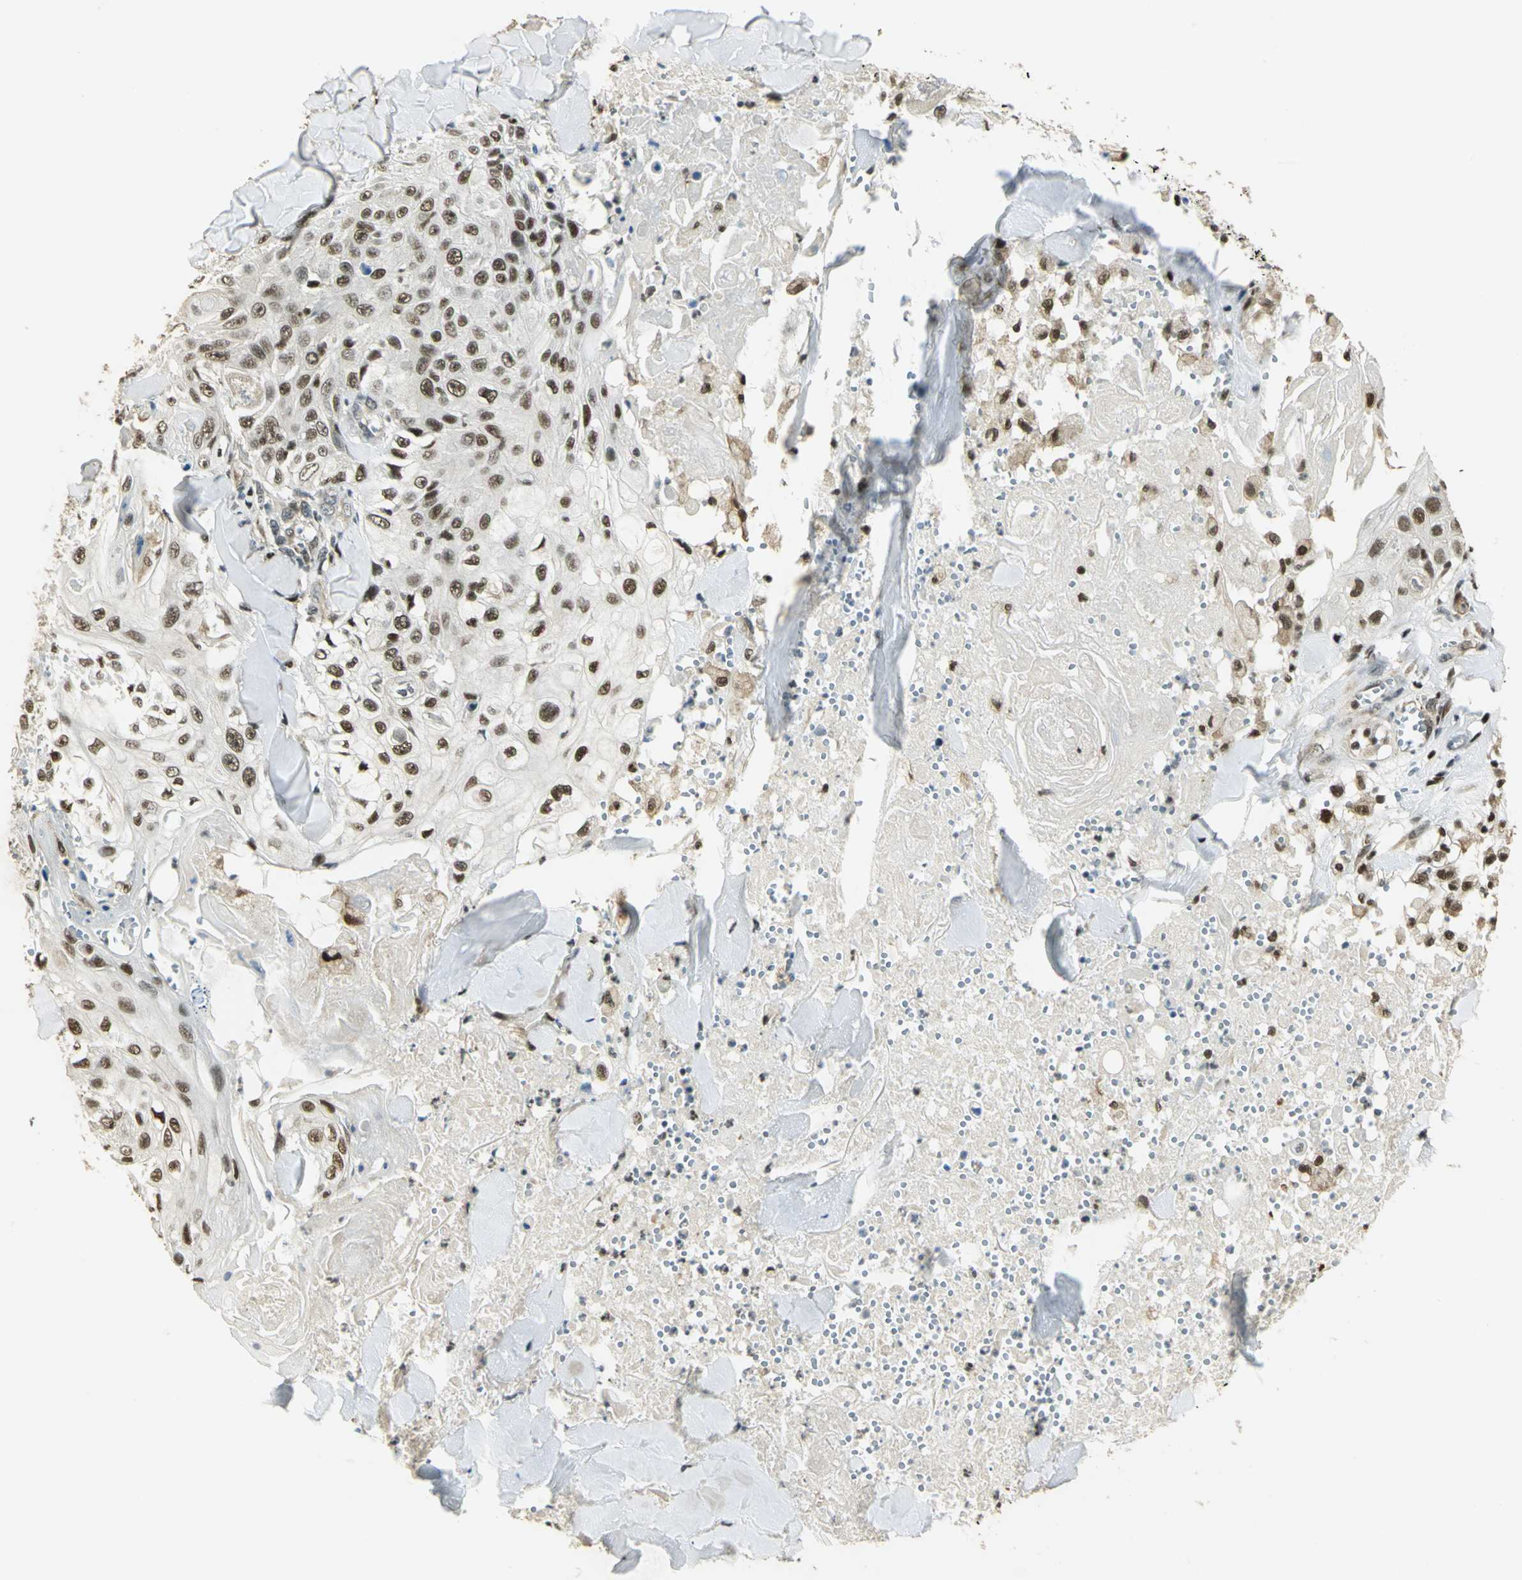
{"staining": {"intensity": "moderate", "quantity": ">75%", "location": "nuclear"}, "tissue": "skin cancer", "cell_type": "Tumor cells", "image_type": "cancer", "snomed": [{"axis": "morphology", "description": "Squamous cell carcinoma, NOS"}, {"axis": "topography", "description": "Skin"}], "caption": "Immunohistochemistry (IHC) (DAB) staining of skin cancer exhibits moderate nuclear protein expression in about >75% of tumor cells. (brown staining indicates protein expression, while blue staining denotes nuclei).", "gene": "ELF1", "patient": {"sex": "male", "age": 86}}